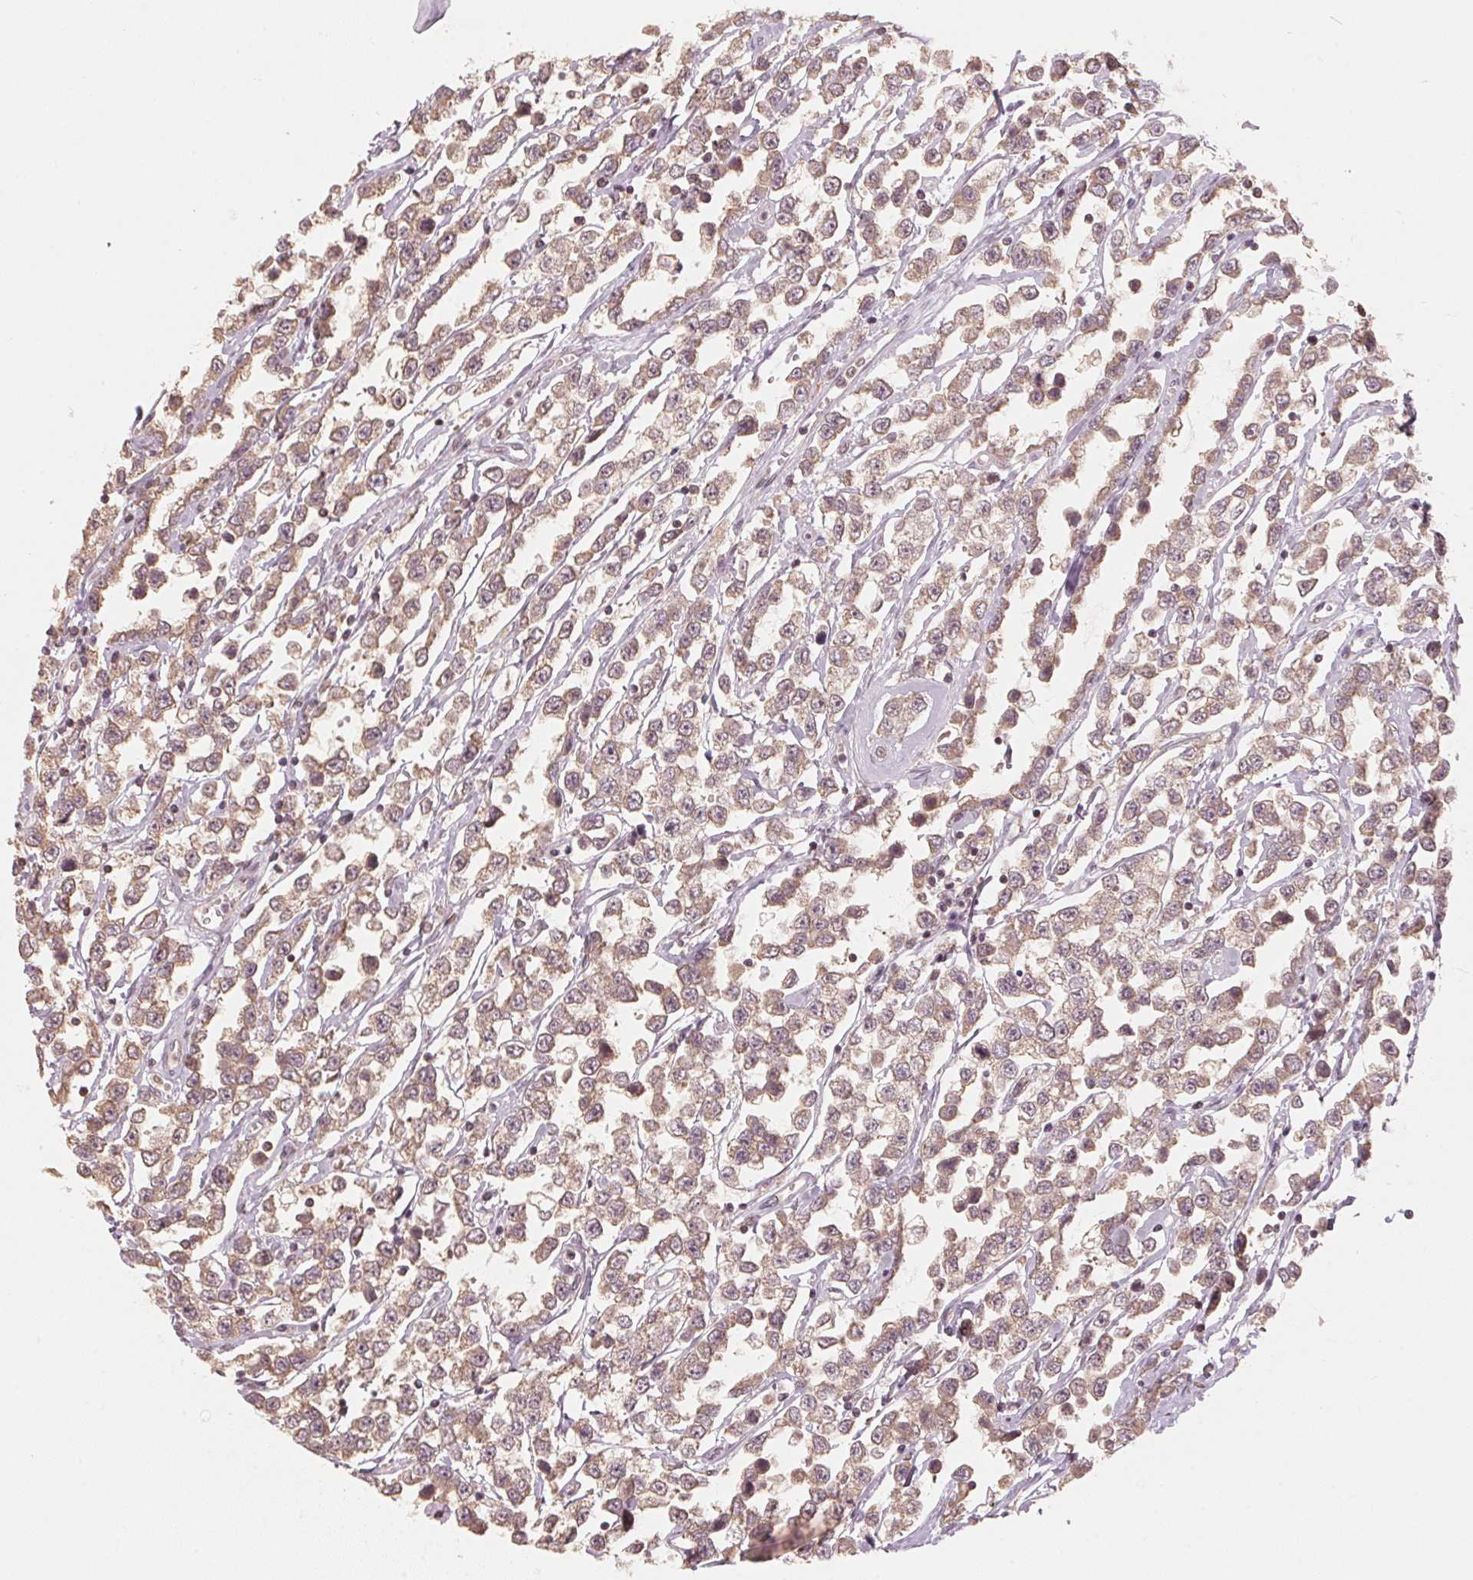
{"staining": {"intensity": "weak", "quantity": ">75%", "location": "cytoplasmic/membranous"}, "tissue": "testis cancer", "cell_type": "Tumor cells", "image_type": "cancer", "snomed": [{"axis": "morphology", "description": "Seminoma, NOS"}, {"axis": "topography", "description": "Testis"}], "caption": "DAB immunohistochemical staining of human seminoma (testis) shows weak cytoplasmic/membranous protein staining in about >75% of tumor cells. (DAB IHC with brightfield microscopy, high magnification).", "gene": "C2orf73", "patient": {"sex": "male", "age": 34}}